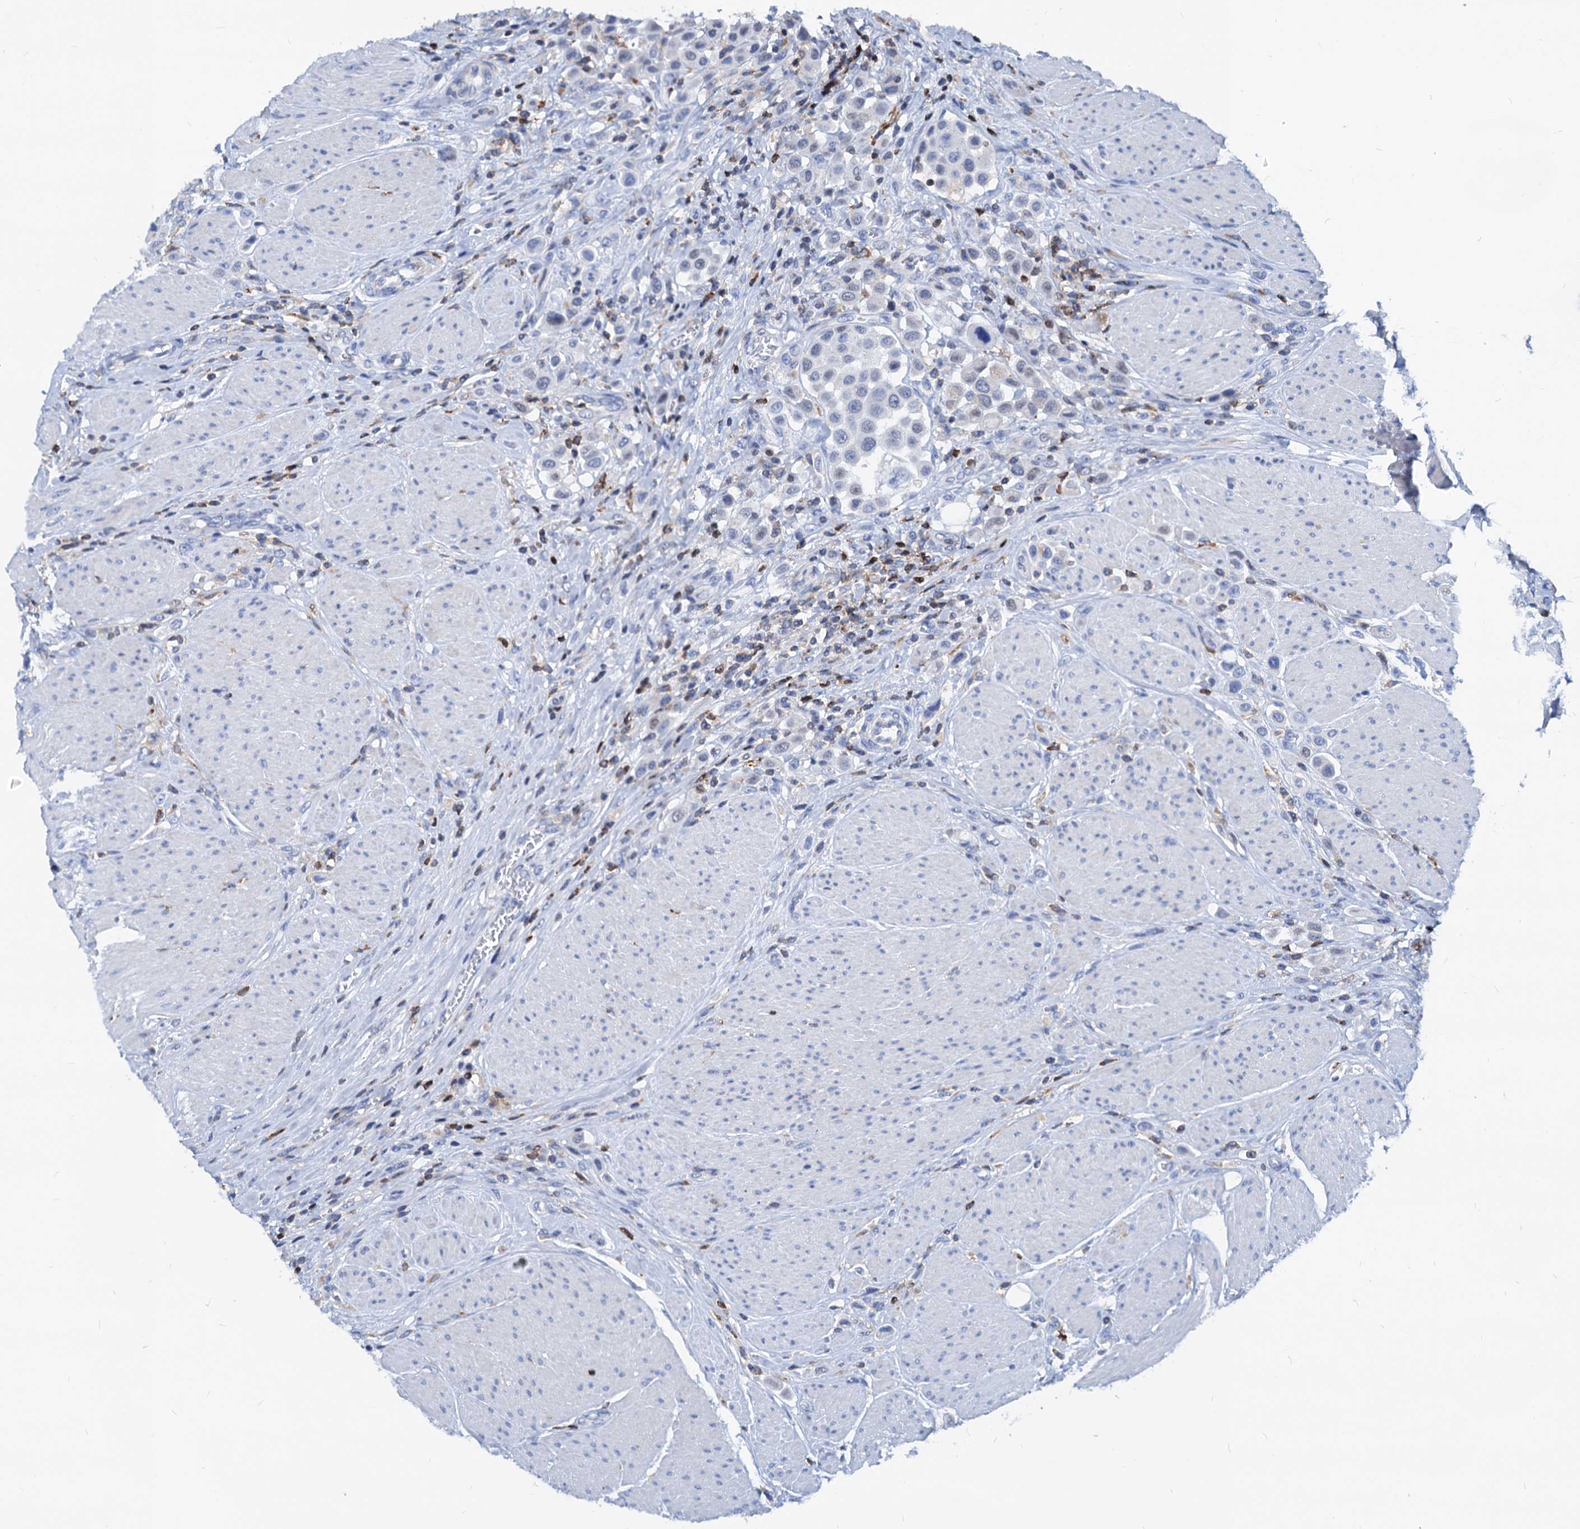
{"staining": {"intensity": "negative", "quantity": "none", "location": "none"}, "tissue": "urothelial cancer", "cell_type": "Tumor cells", "image_type": "cancer", "snomed": [{"axis": "morphology", "description": "Urothelial carcinoma, High grade"}, {"axis": "topography", "description": "Urinary bladder"}], "caption": "IHC histopathology image of neoplastic tissue: urothelial carcinoma (high-grade) stained with DAB (3,3'-diaminobenzidine) shows no significant protein staining in tumor cells. The staining was performed using DAB (3,3'-diaminobenzidine) to visualize the protein expression in brown, while the nuclei were stained in blue with hematoxylin (Magnification: 20x).", "gene": "LCP2", "patient": {"sex": "male", "age": 50}}